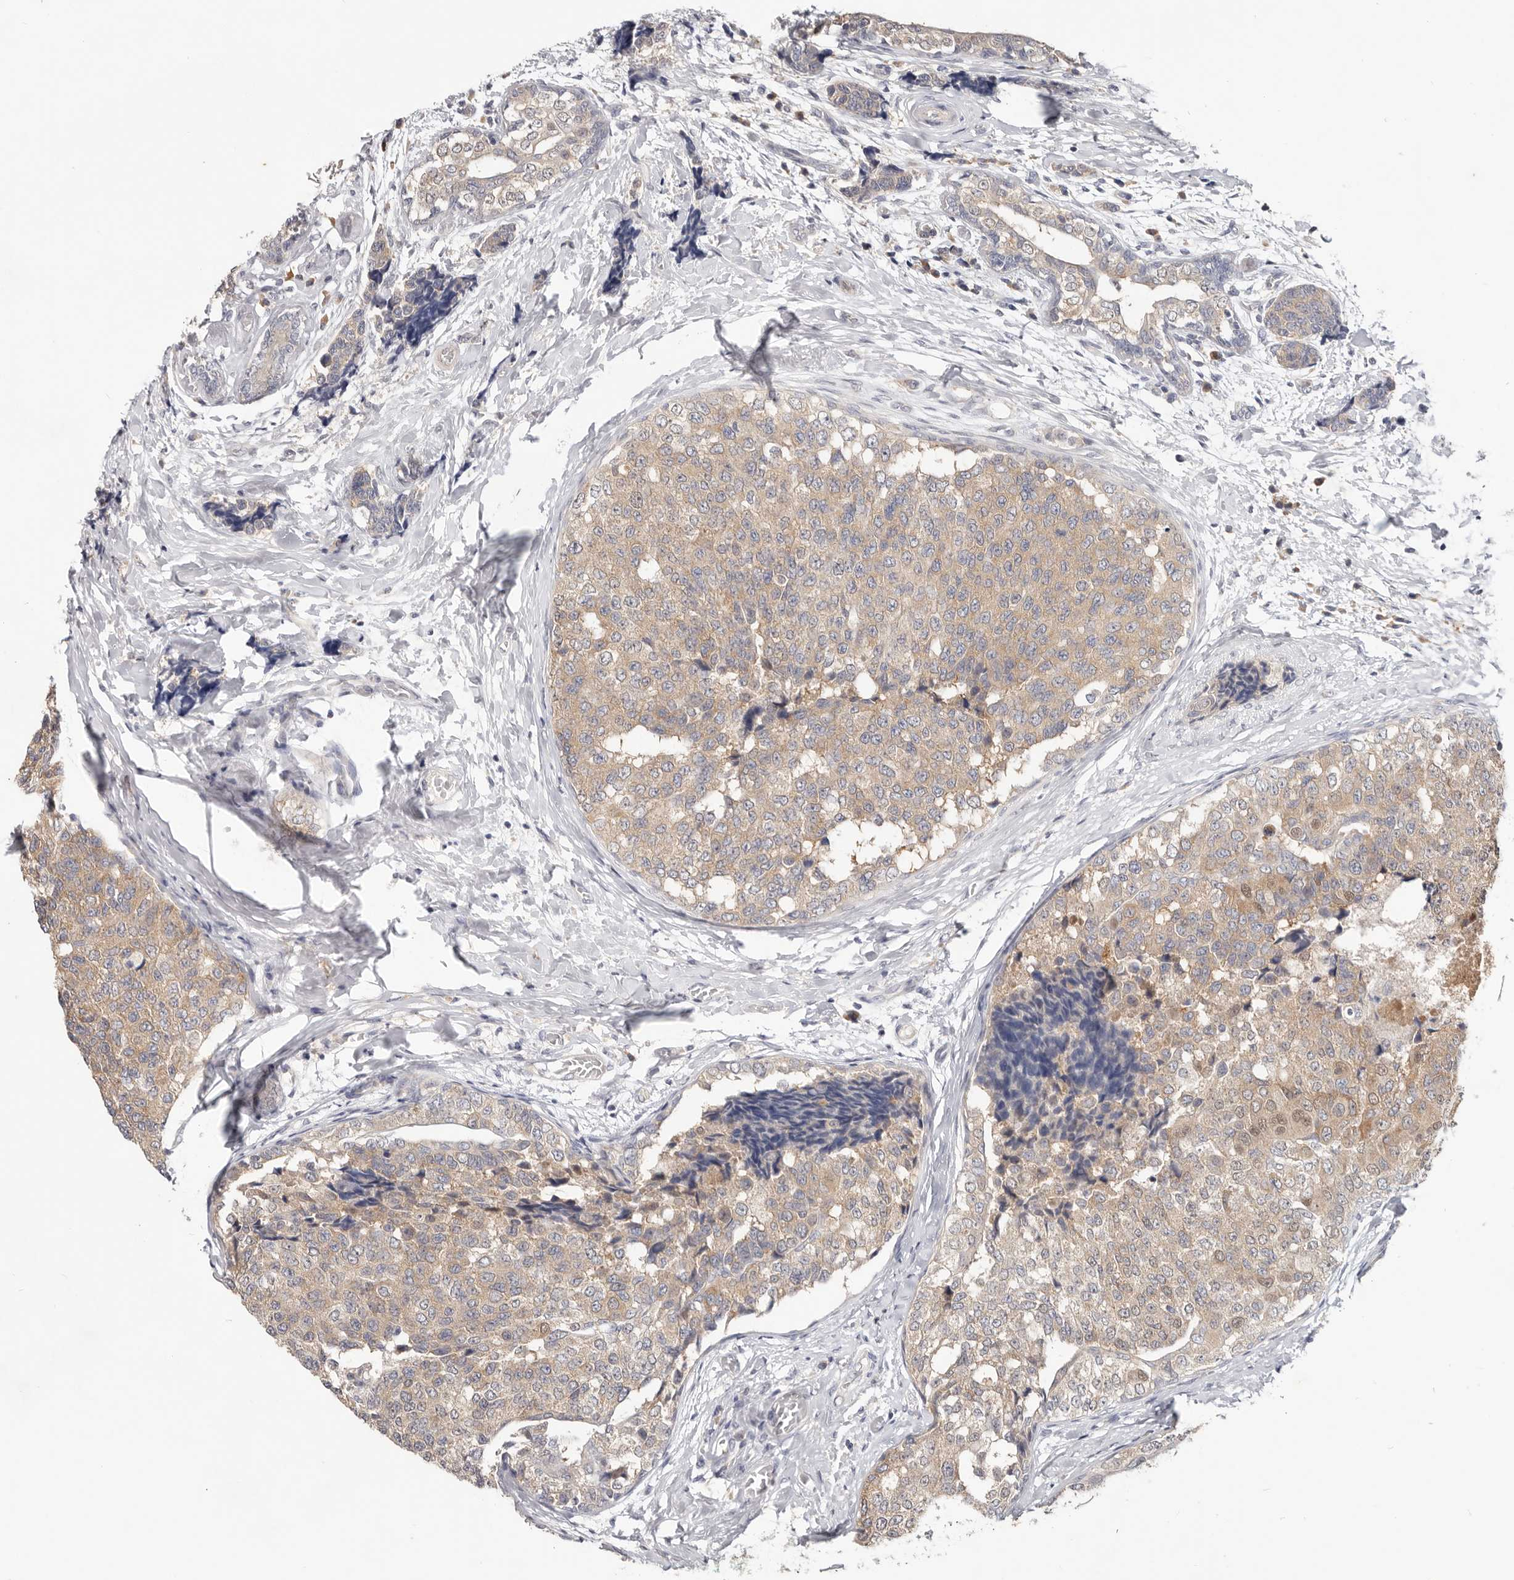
{"staining": {"intensity": "weak", "quantity": ">75%", "location": "cytoplasmic/membranous"}, "tissue": "breast cancer", "cell_type": "Tumor cells", "image_type": "cancer", "snomed": [{"axis": "morphology", "description": "Normal tissue, NOS"}, {"axis": "morphology", "description": "Duct carcinoma"}, {"axis": "topography", "description": "Breast"}], "caption": "This photomicrograph reveals breast cancer stained with immunohistochemistry (IHC) to label a protein in brown. The cytoplasmic/membranous of tumor cells show weak positivity for the protein. Nuclei are counter-stained blue.", "gene": "WDR77", "patient": {"sex": "female", "age": 43}}